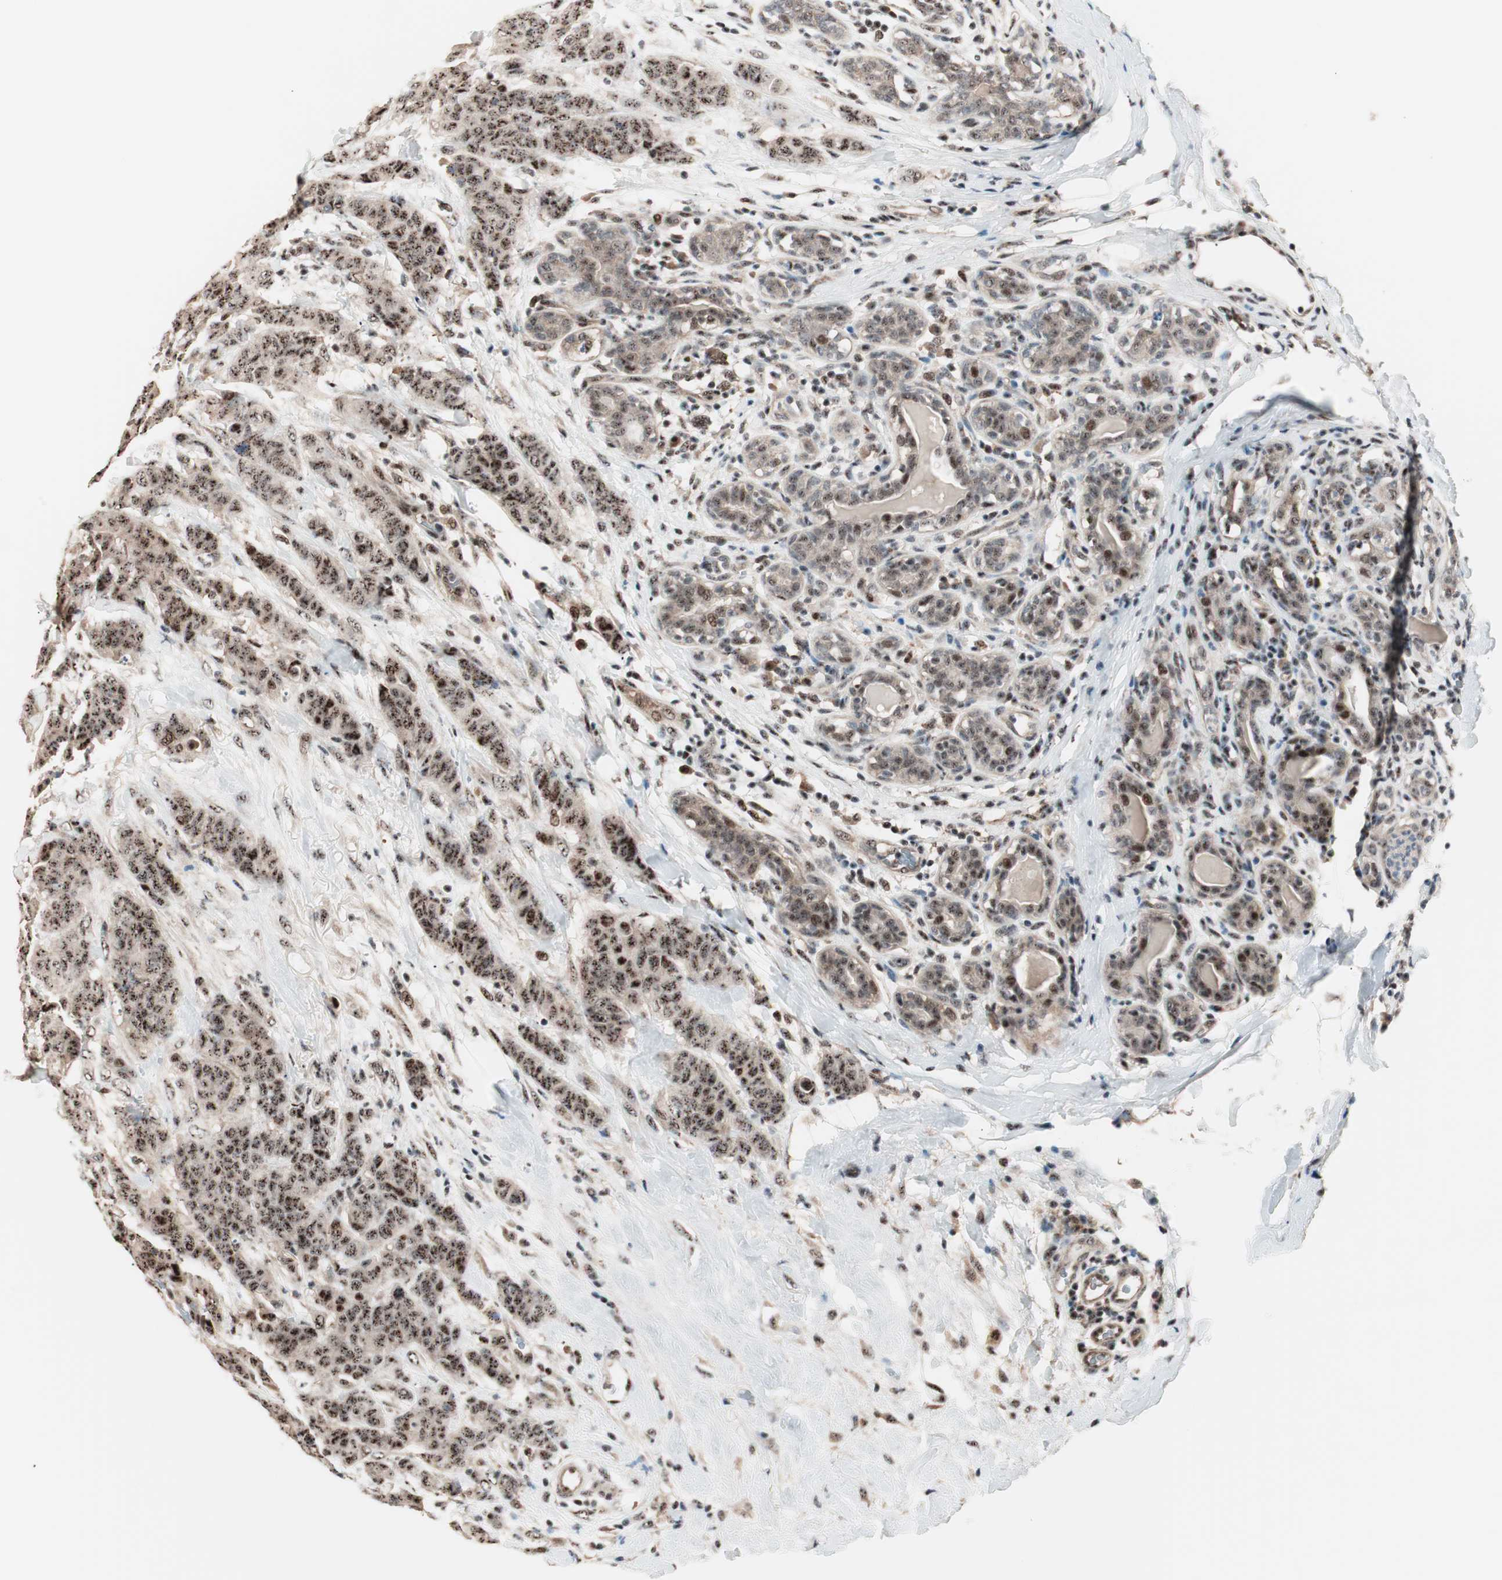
{"staining": {"intensity": "strong", "quantity": ">75%", "location": "nuclear"}, "tissue": "breast cancer", "cell_type": "Tumor cells", "image_type": "cancer", "snomed": [{"axis": "morphology", "description": "Duct carcinoma"}, {"axis": "topography", "description": "Breast"}], "caption": "Tumor cells reveal high levels of strong nuclear positivity in approximately >75% of cells in breast intraductal carcinoma.", "gene": "NR5A2", "patient": {"sex": "female", "age": 40}}